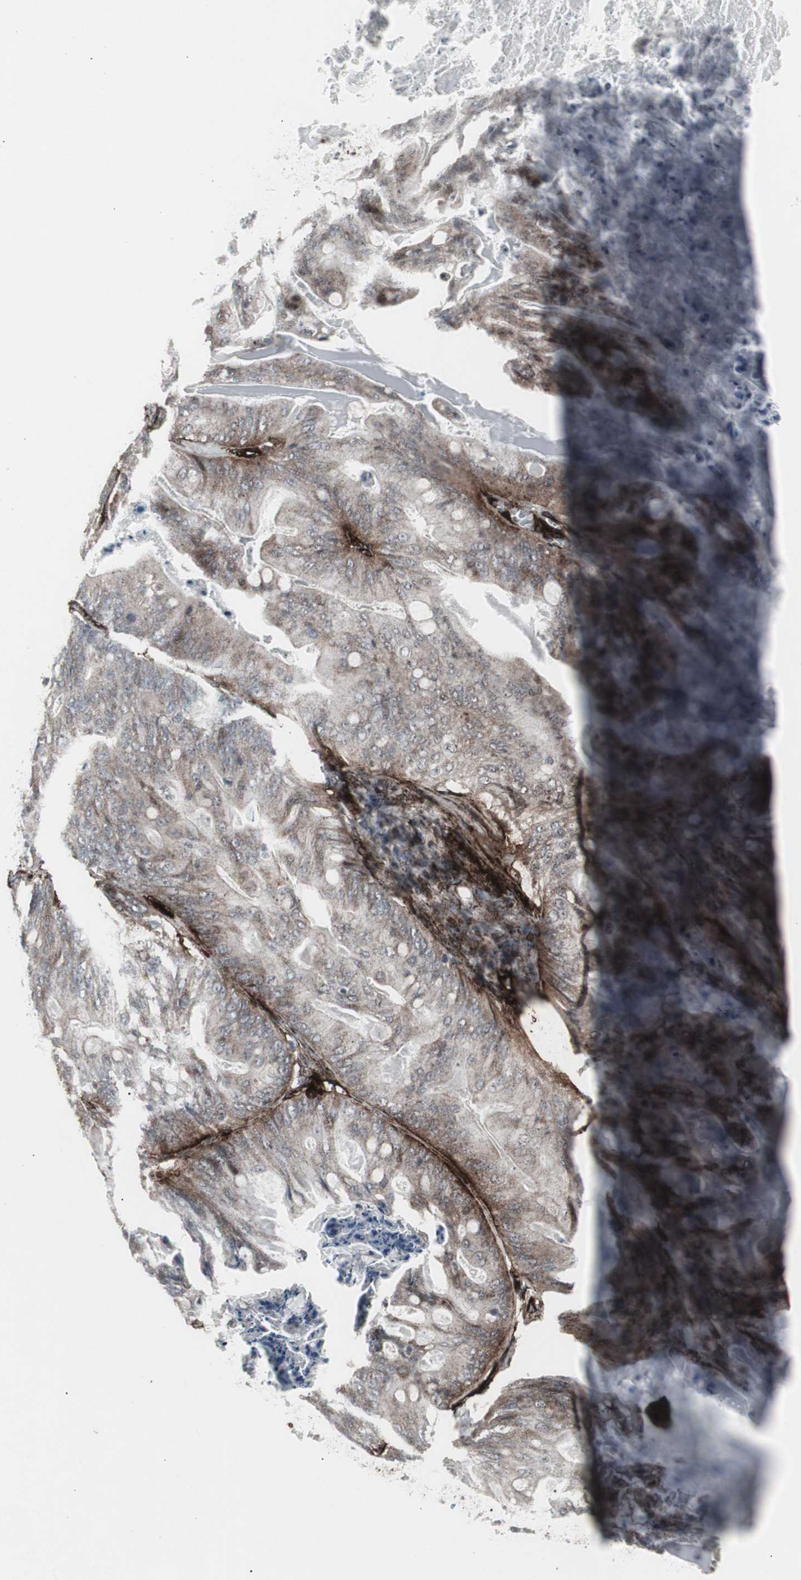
{"staining": {"intensity": "weak", "quantity": "25%-75%", "location": "cytoplasmic/membranous"}, "tissue": "ovarian cancer", "cell_type": "Tumor cells", "image_type": "cancer", "snomed": [{"axis": "morphology", "description": "Cystadenocarcinoma, mucinous, NOS"}, {"axis": "topography", "description": "Ovary"}], "caption": "Weak cytoplasmic/membranous protein expression is seen in approximately 25%-75% of tumor cells in ovarian cancer (mucinous cystadenocarcinoma).", "gene": "PDGFA", "patient": {"sex": "female", "age": 36}}